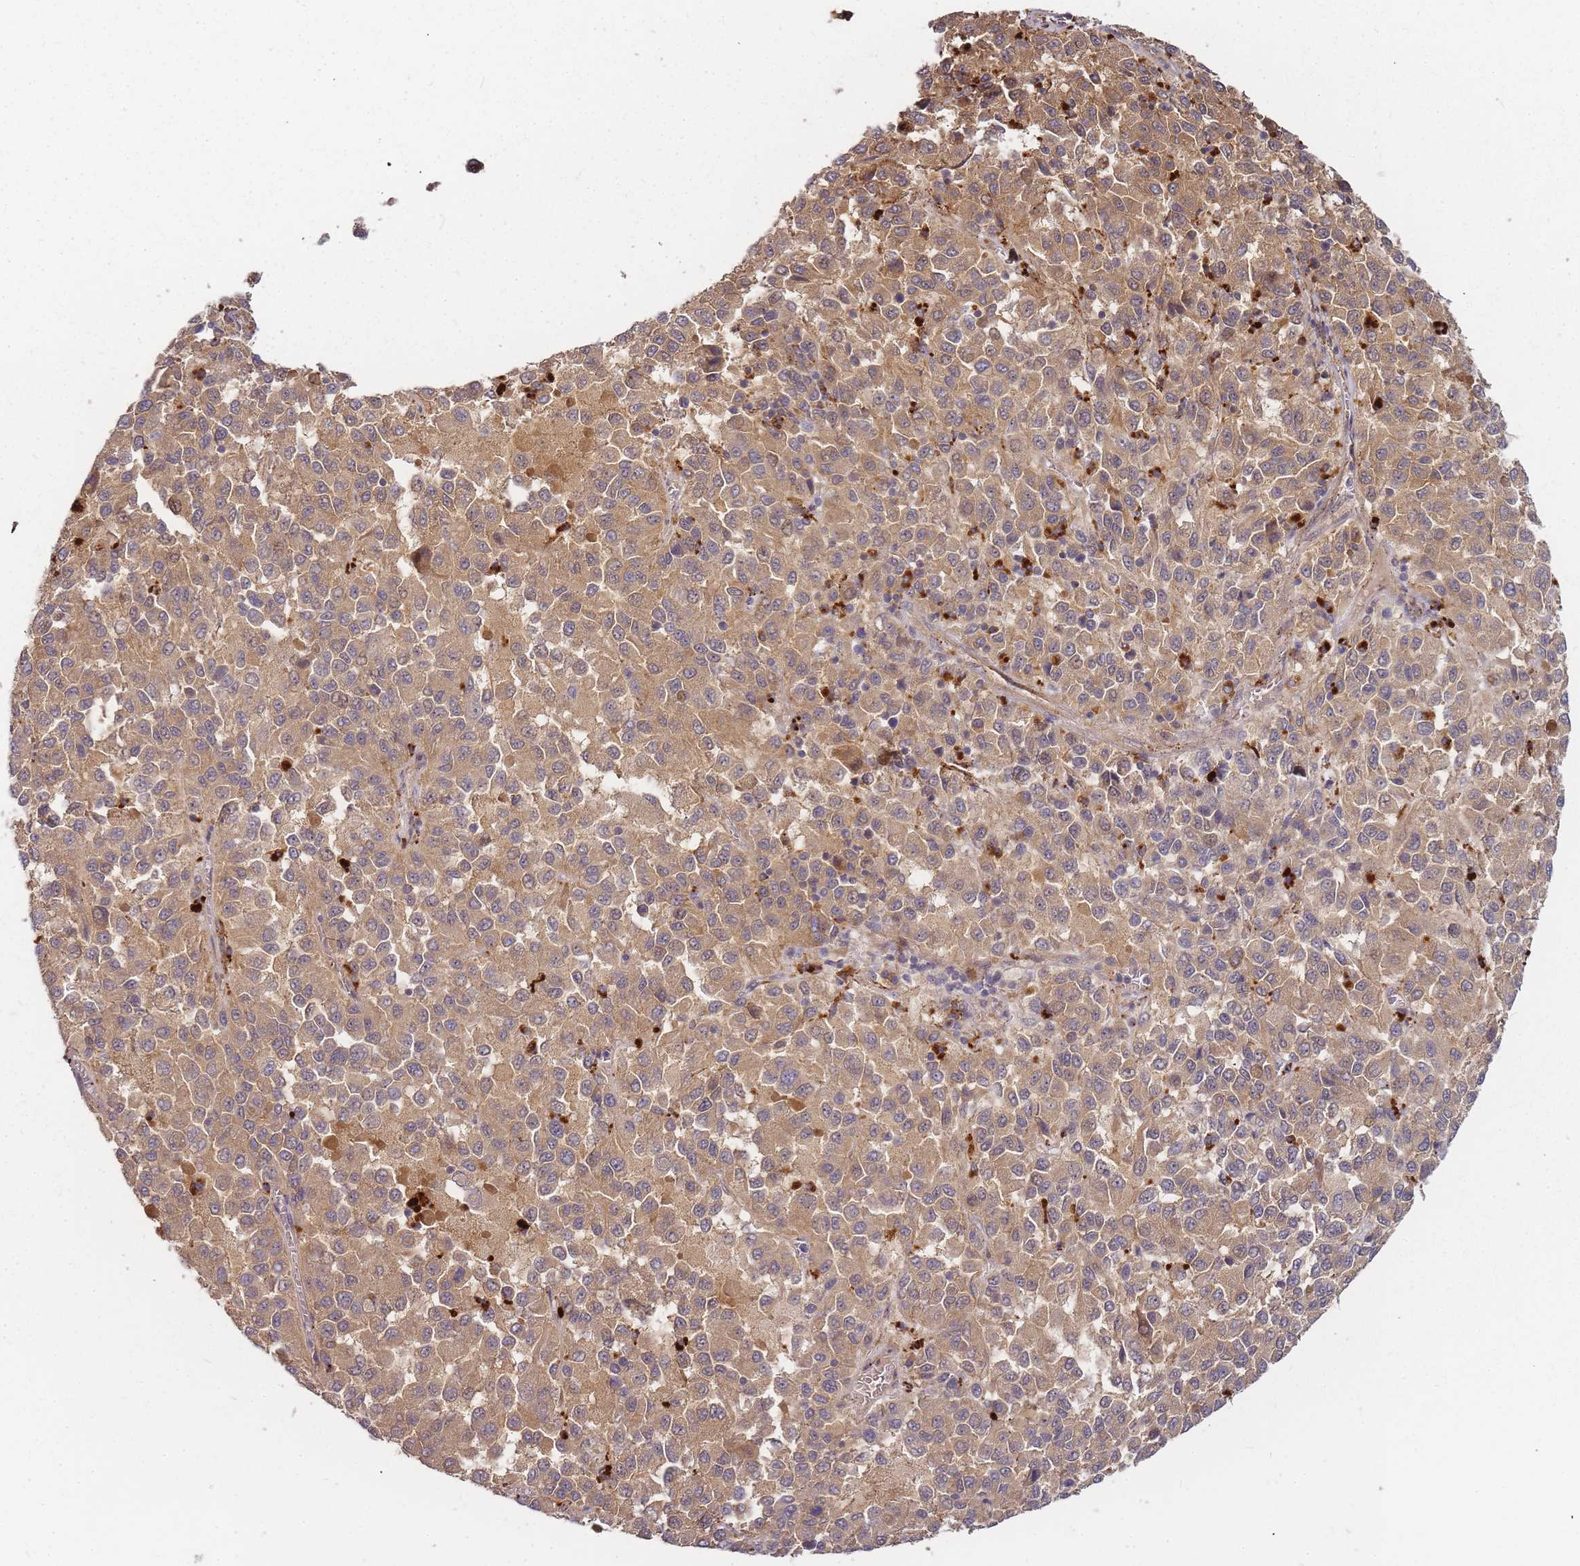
{"staining": {"intensity": "moderate", "quantity": ">75%", "location": "cytoplasmic/membranous"}, "tissue": "melanoma", "cell_type": "Tumor cells", "image_type": "cancer", "snomed": [{"axis": "morphology", "description": "Malignant melanoma, Metastatic site"}, {"axis": "topography", "description": "Lung"}], "caption": "A histopathology image of malignant melanoma (metastatic site) stained for a protein reveals moderate cytoplasmic/membranous brown staining in tumor cells.", "gene": "ATG5", "patient": {"sex": "male", "age": 64}}